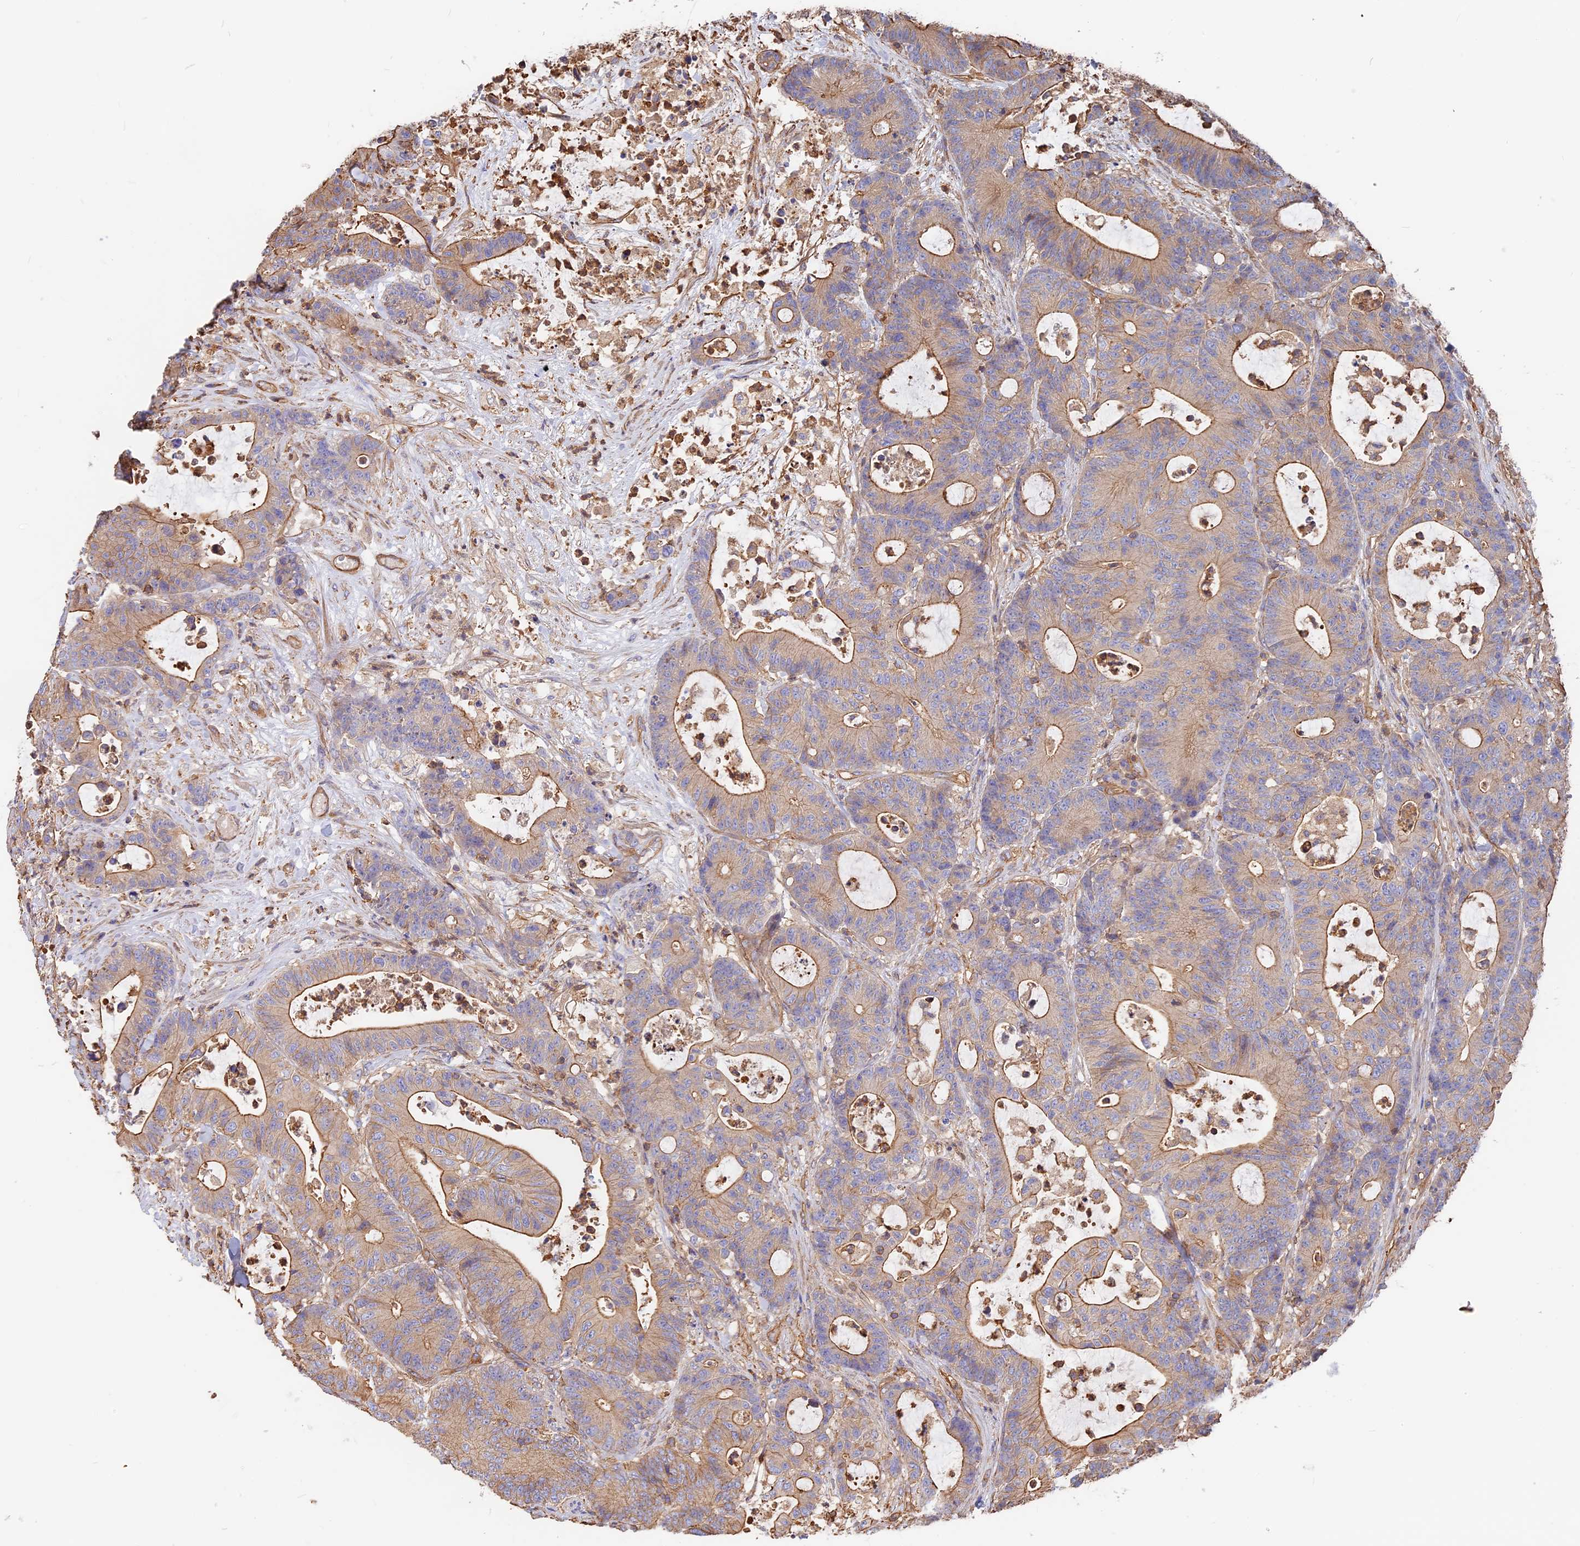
{"staining": {"intensity": "weak", "quantity": ">75%", "location": "cytoplasmic/membranous"}, "tissue": "colorectal cancer", "cell_type": "Tumor cells", "image_type": "cancer", "snomed": [{"axis": "morphology", "description": "Adenocarcinoma, NOS"}, {"axis": "topography", "description": "Colon"}], "caption": "Adenocarcinoma (colorectal) was stained to show a protein in brown. There is low levels of weak cytoplasmic/membranous positivity in approximately >75% of tumor cells.", "gene": "VPS18", "patient": {"sex": "female", "age": 84}}